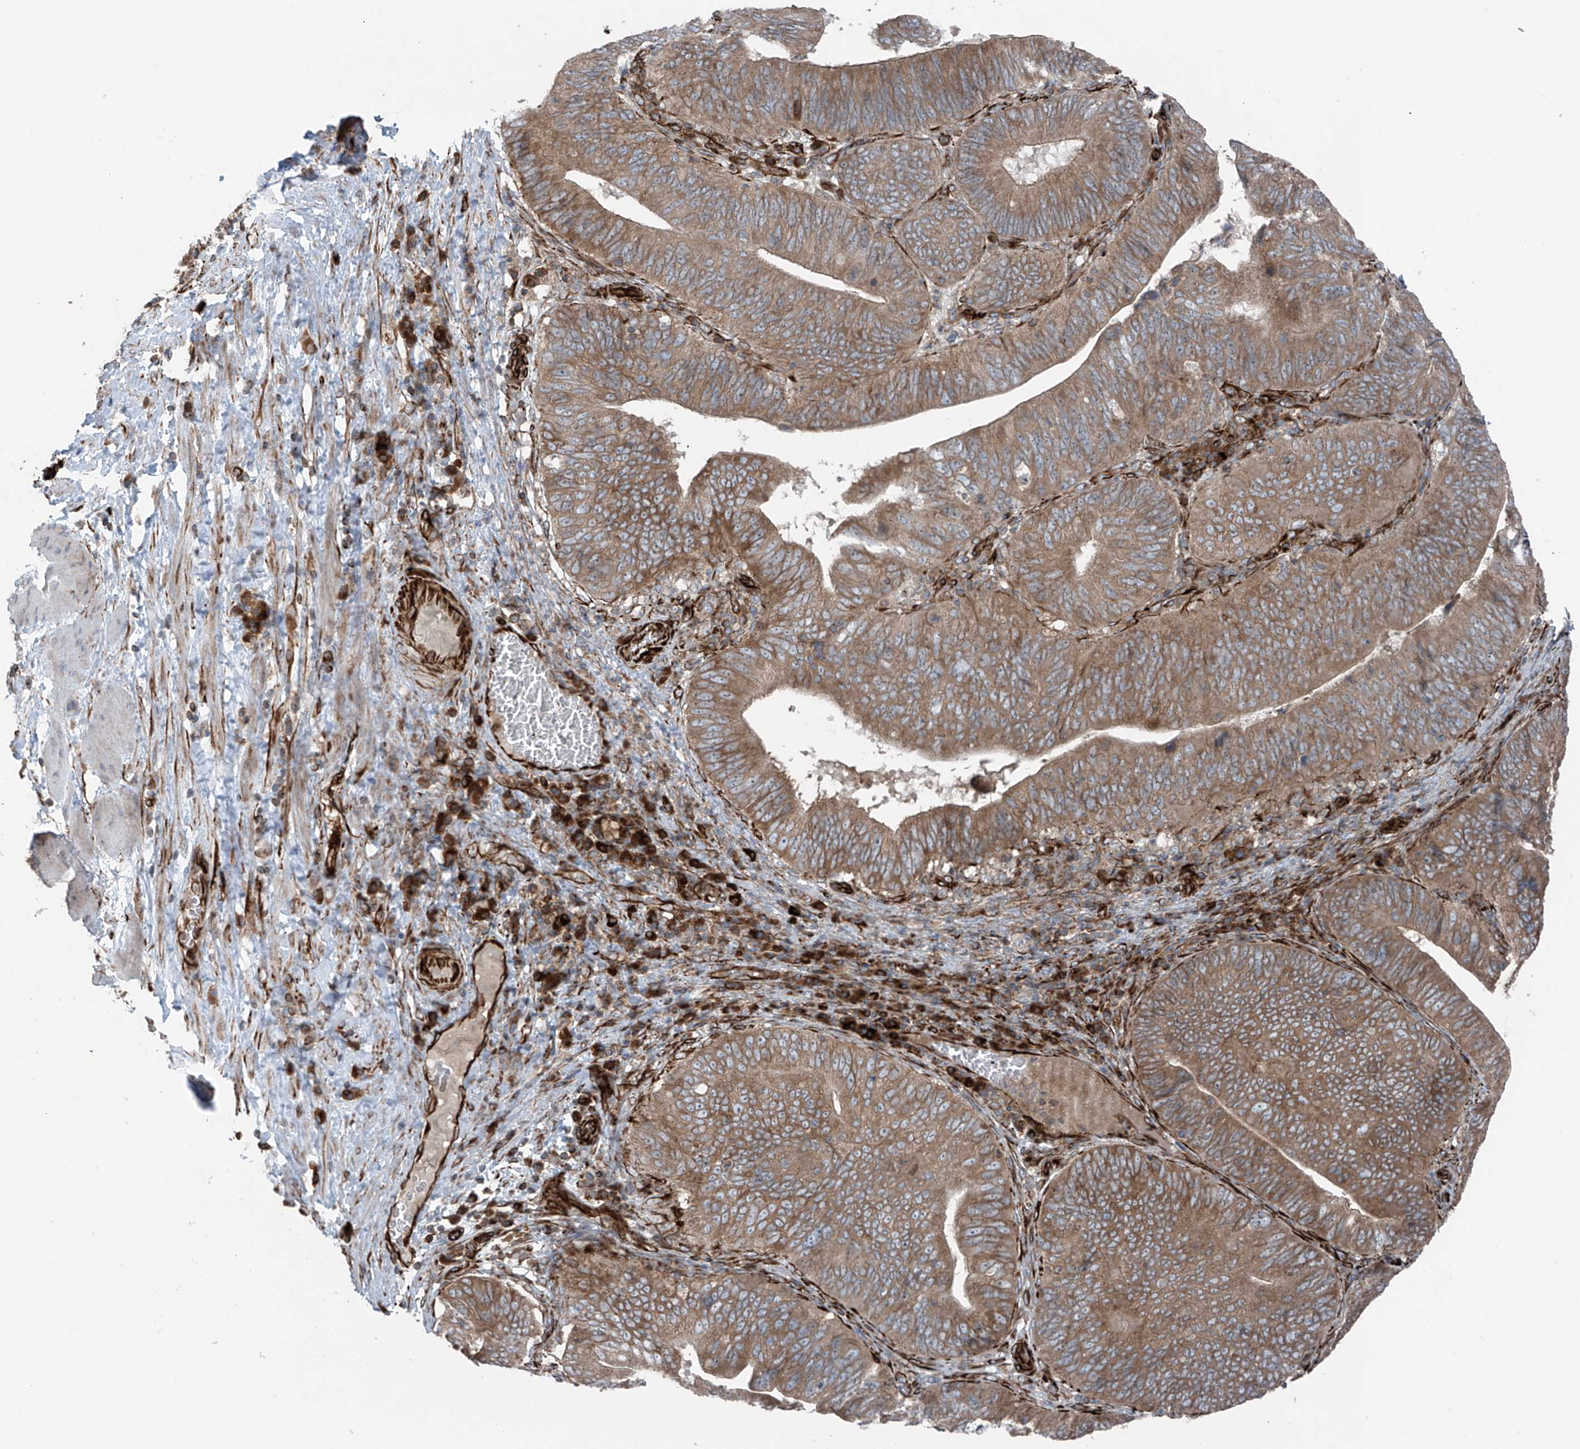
{"staining": {"intensity": "moderate", "quantity": ">75%", "location": "cytoplasmic/membranous"}, "tissue": "pancreatic cancer", "cell_type": "Tumor cells", "image_type": "cancer", "snomed": [{"axis": "morphology", "description": "Adenocarcinoma, NOS"}, {"axis": "topography", "description": "Pancreas"}], "caption": "Tumor cells display medium levels of moderate cytoplasmic/membranous expression in about >75% of cells in human pancreatic cancer (adenocarcinoma).", "gene": "ERLEC1", "patient": {"sex": "male", "age": 63}}